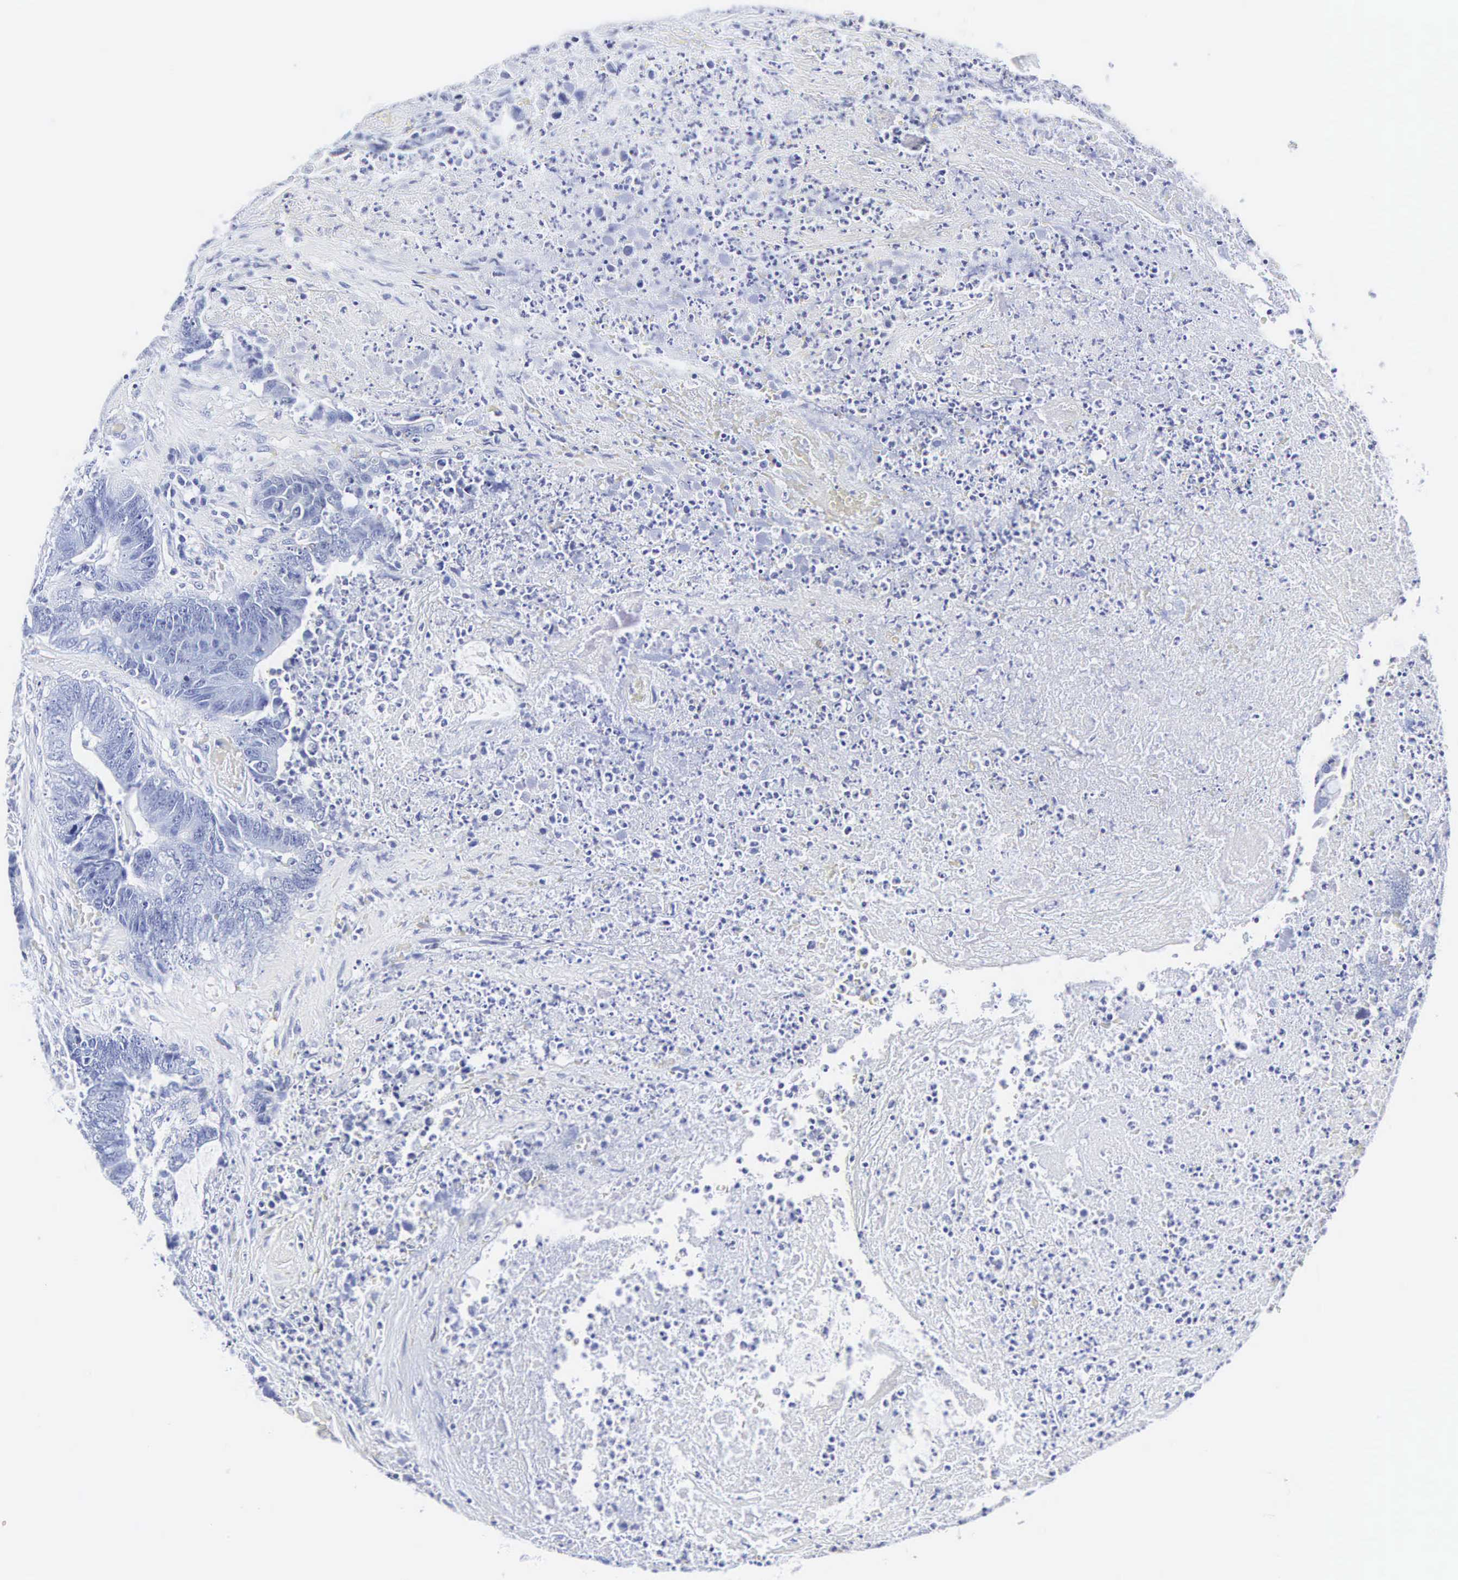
{"staining": {"intensity": "negative", "quantity": "none", "location": "none"}, "tissue": "colorectal cancer", "cell_type": "Tumor cells", "image_type": "cancer", "snomed": [{"axis": "morphology", "description": "Adenocarcinoma, NOS"}, {"axis": "topography", "description": "Rectum"}], "caption": "Immunohistochemistry (IHC) photomicrograph of colorectal cancer (adenocarcinoma) stained for a protein (brown), which demonstrates no positivity in tumor cells.", "gene": "INS", "patient": {"sex": "female", "age": 65}}